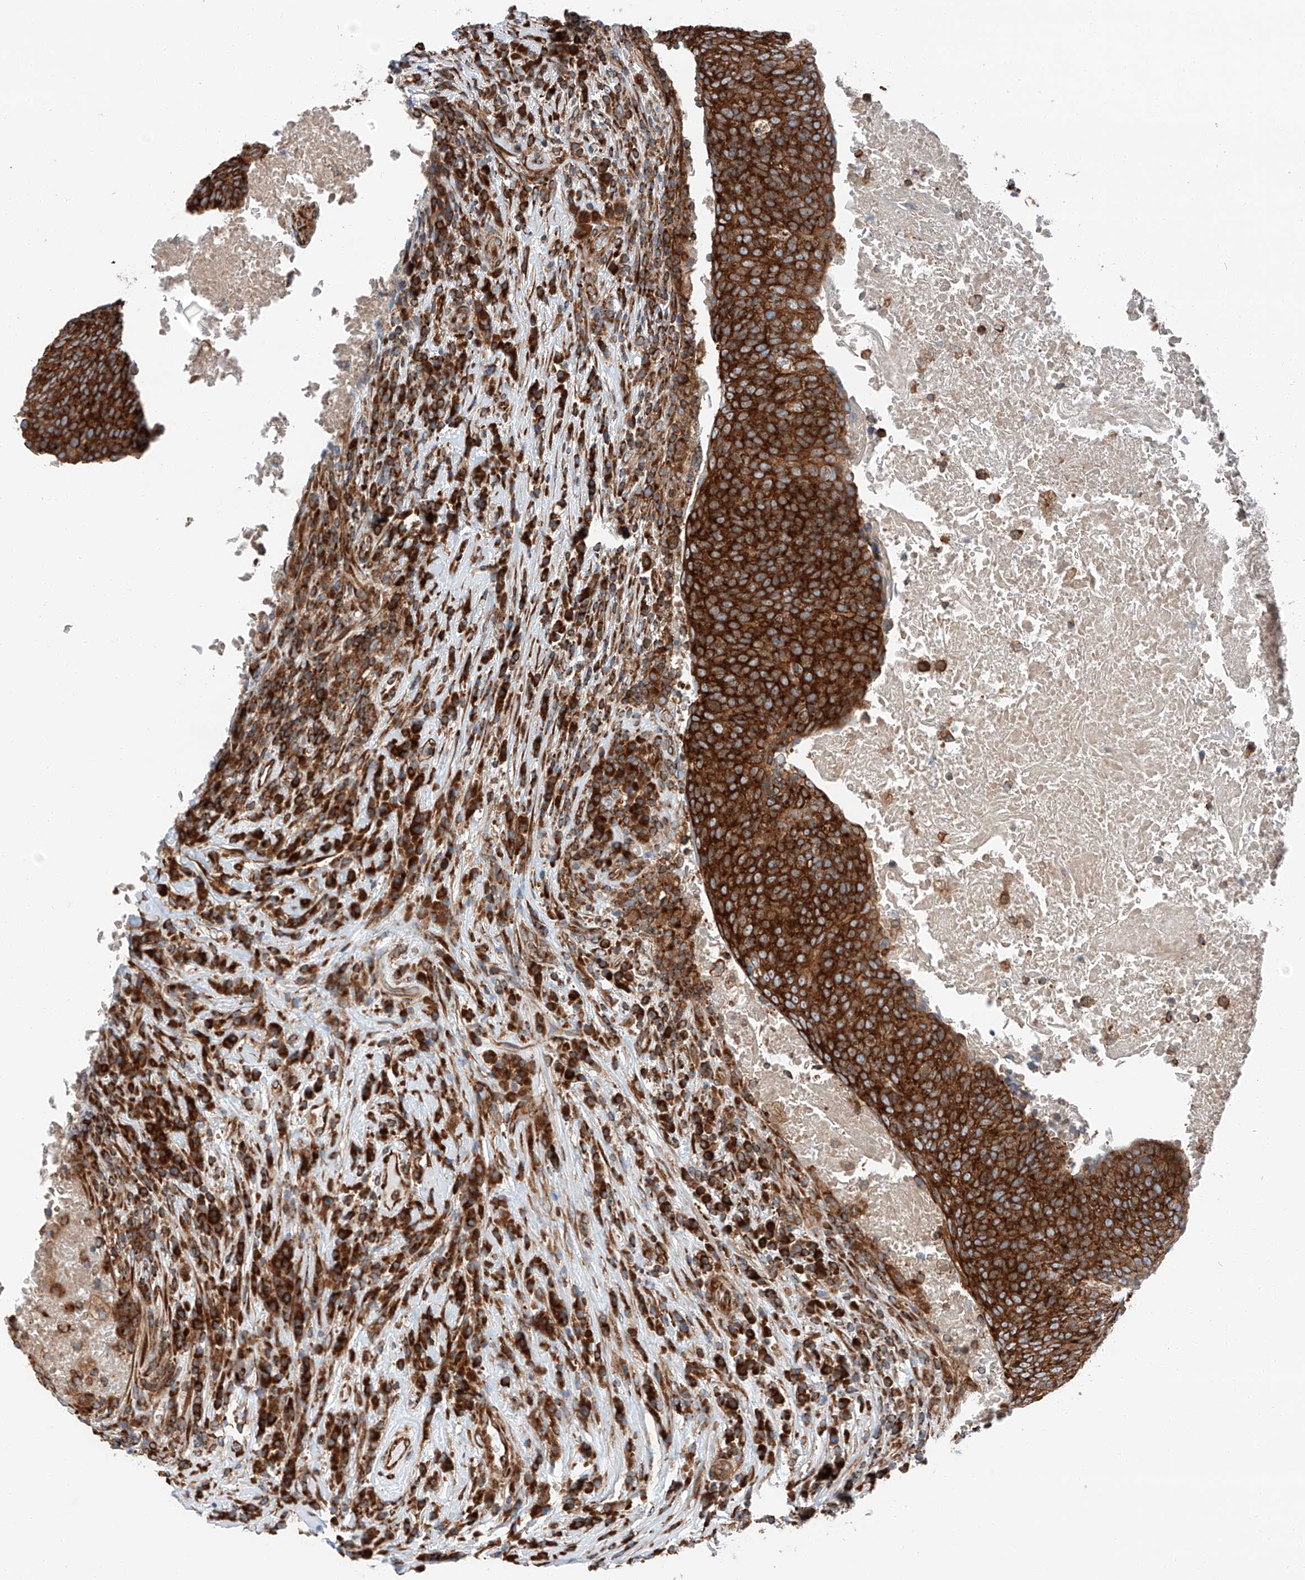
{"staining": {"intensity": "strong", "quantity": ">75%", "location": "cytoplasmic/membranous"}, "tissue": "head and neck cancer", "cell_type": "Tumor cells", "image_type": "cancer", "snomed": [{"axis": "morphology", "description": "Squamous cell carcinoma, NOS"}, {"axis": "morphology", "description": "Squamous cell carcinoma, metastatic, NOS"}, {"axis": "topography", "description": "Lymph node"}, {"axis": "topography", "description": "Head-Neck"}], "caption": "Immunohistochemical staining of head and neck squamous cell carcinoma demonstrates high levels of strong cytoplasmic/membranous staining in approximately >75% of tumor cells.", "gene": "ZC3H15", "patient": {"sex": "male", "age": 62}}